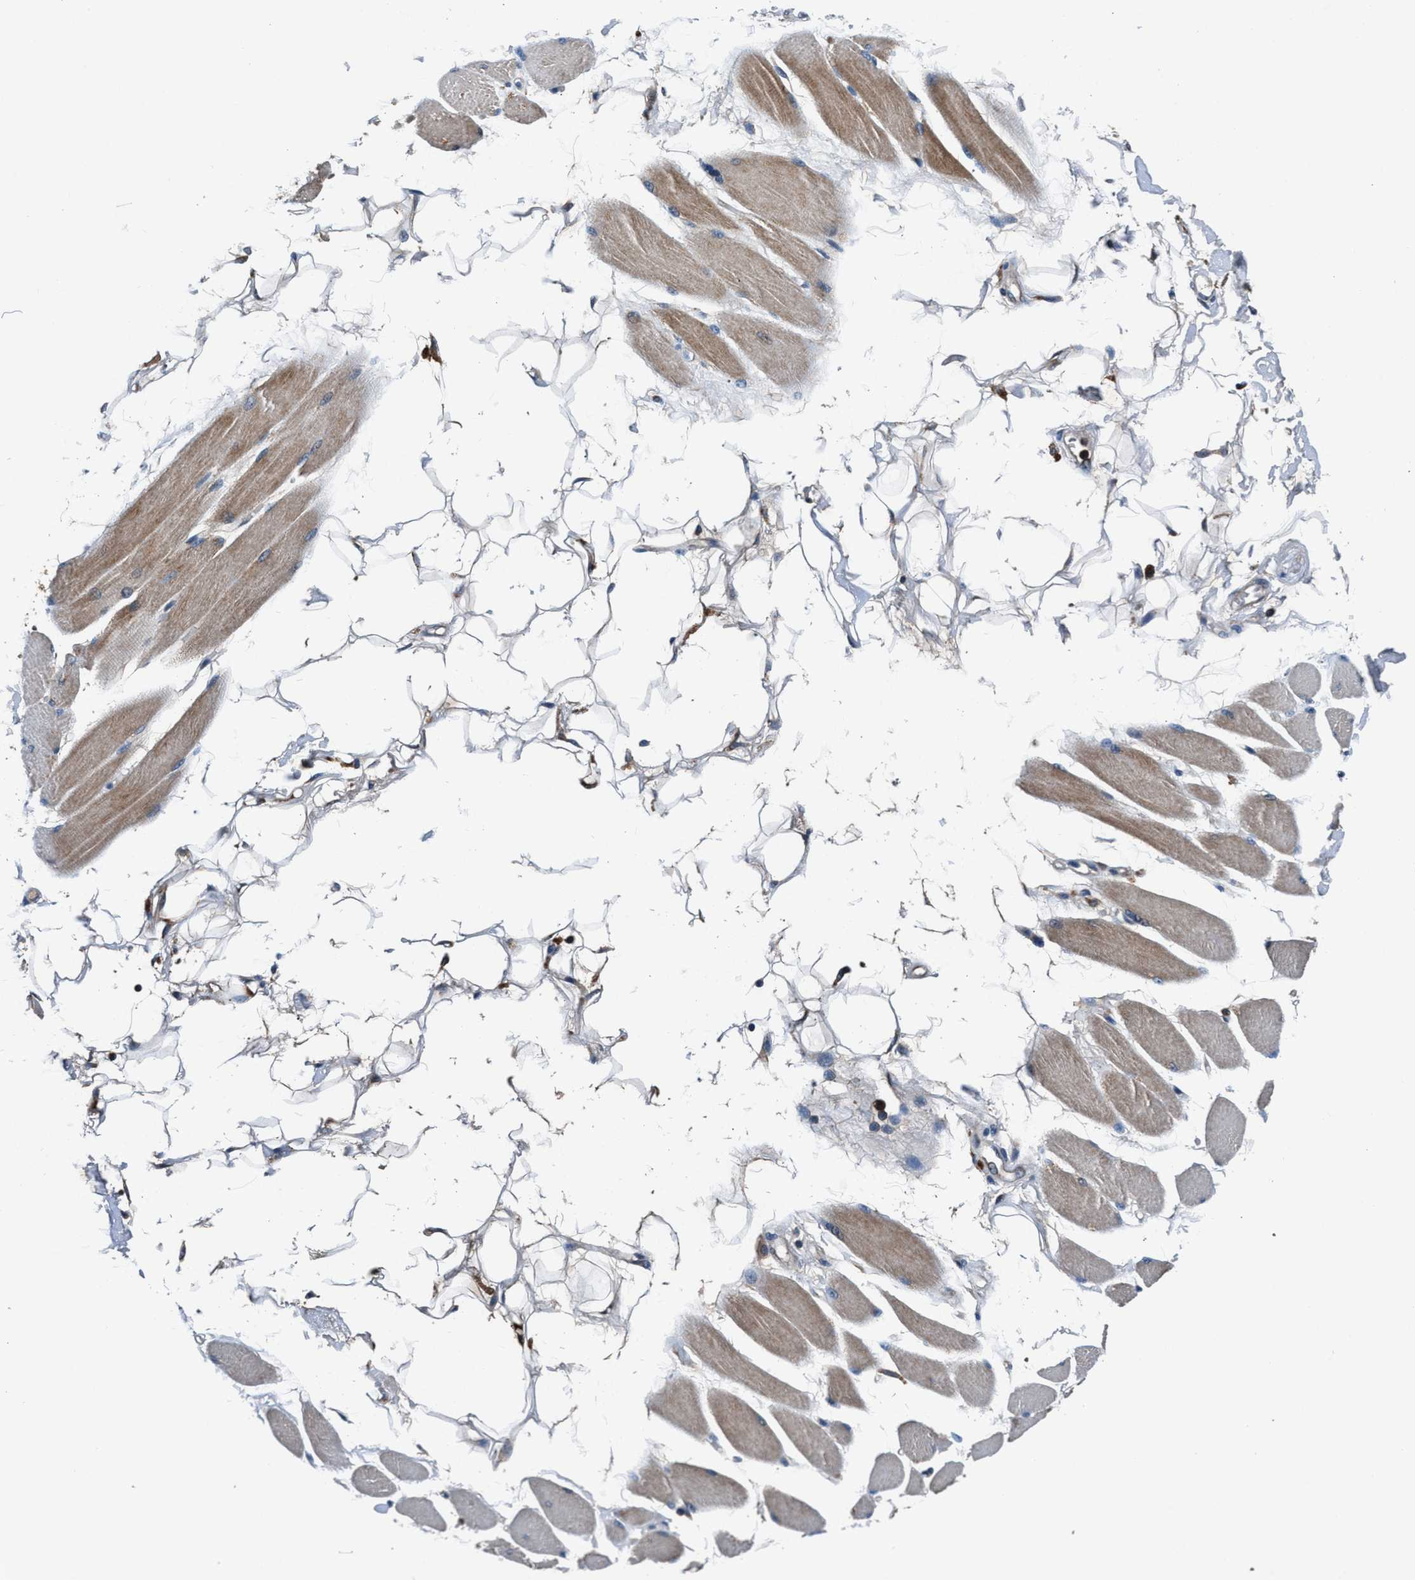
{"staining": {"intensity": "weak", "quantity": "<25%", "location": "cytoplasmic/membranous"}, "tissue": "skeletal muscle", "cell_type": "Myocytes", "image_type": "normal", "snomed": [{"axis": "morphology", "description": "Normal tissue, NOS"}, {"axis": "topography", "description": "Skeletal muscle"}, {"axis": "topography", "description": "Peripheral nerve tissue"}], "caption": "Histopathology image shows no significant protein staining in myocytes of normal skeletal muscle.", "gene": "FAM221A", "patient": {"sex": "female", "age": 84}}